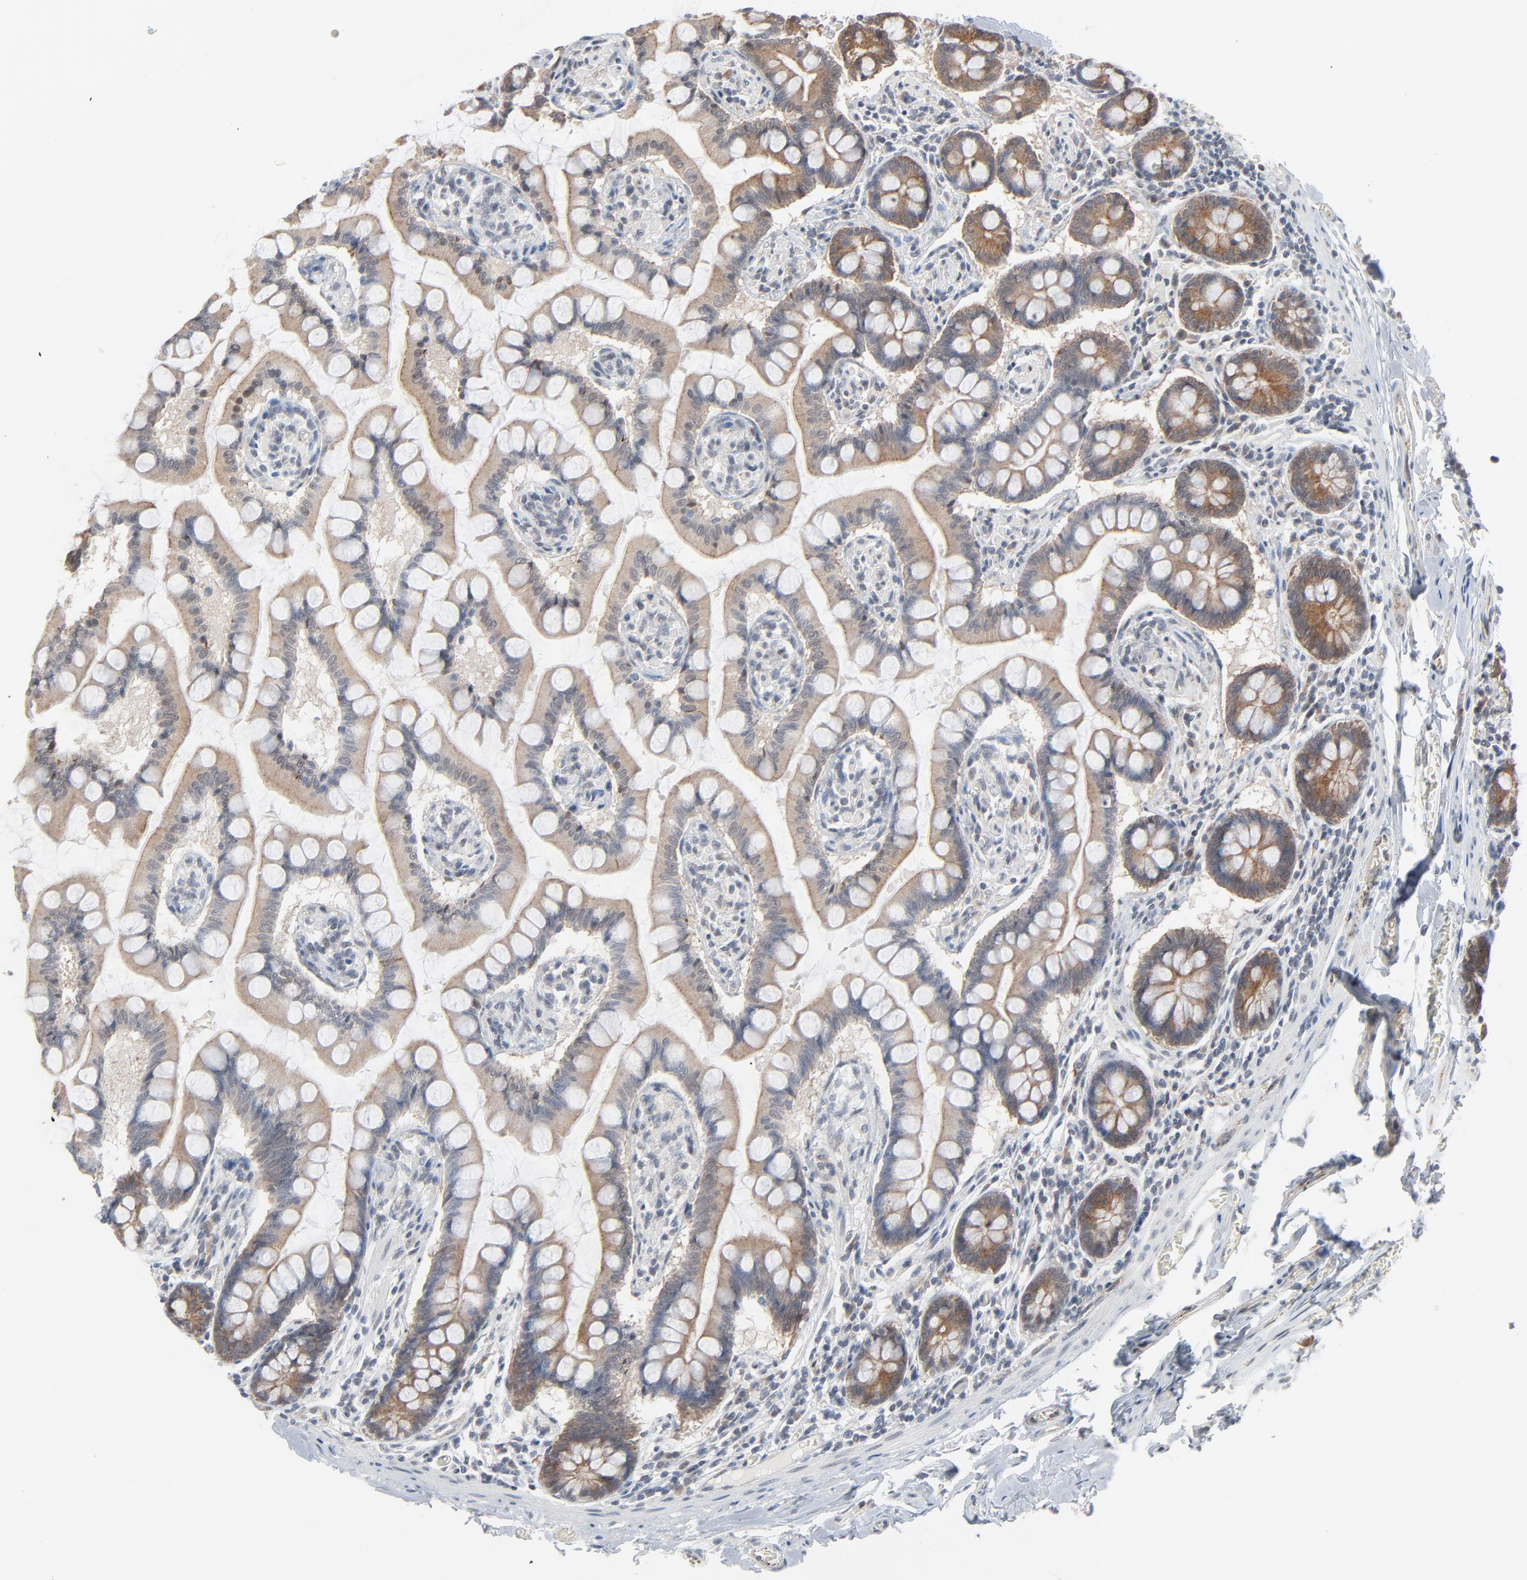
{"staining": {"intensity": "strong", "quantity": ">75%", "location": "cytoplasmic/membranous"}, "tissue": "small intestine", "cell_type": "Glandular cells", "image_type": "normal", "snomed": [{"axis": "morphology", "description": "Normal tissue, NOS"}, {"axis": "topography", "description": "Small intestine"}], "caption": "DAB (3,3'-diaminobenzidine) immunohistochemical staining of normal small intestine demonstrates strong cytoplasmic/membranous protein expression in about >75% of glandular cells.", "gene": "ITPR3", "patient": {"sex": "male", "age": 41}}